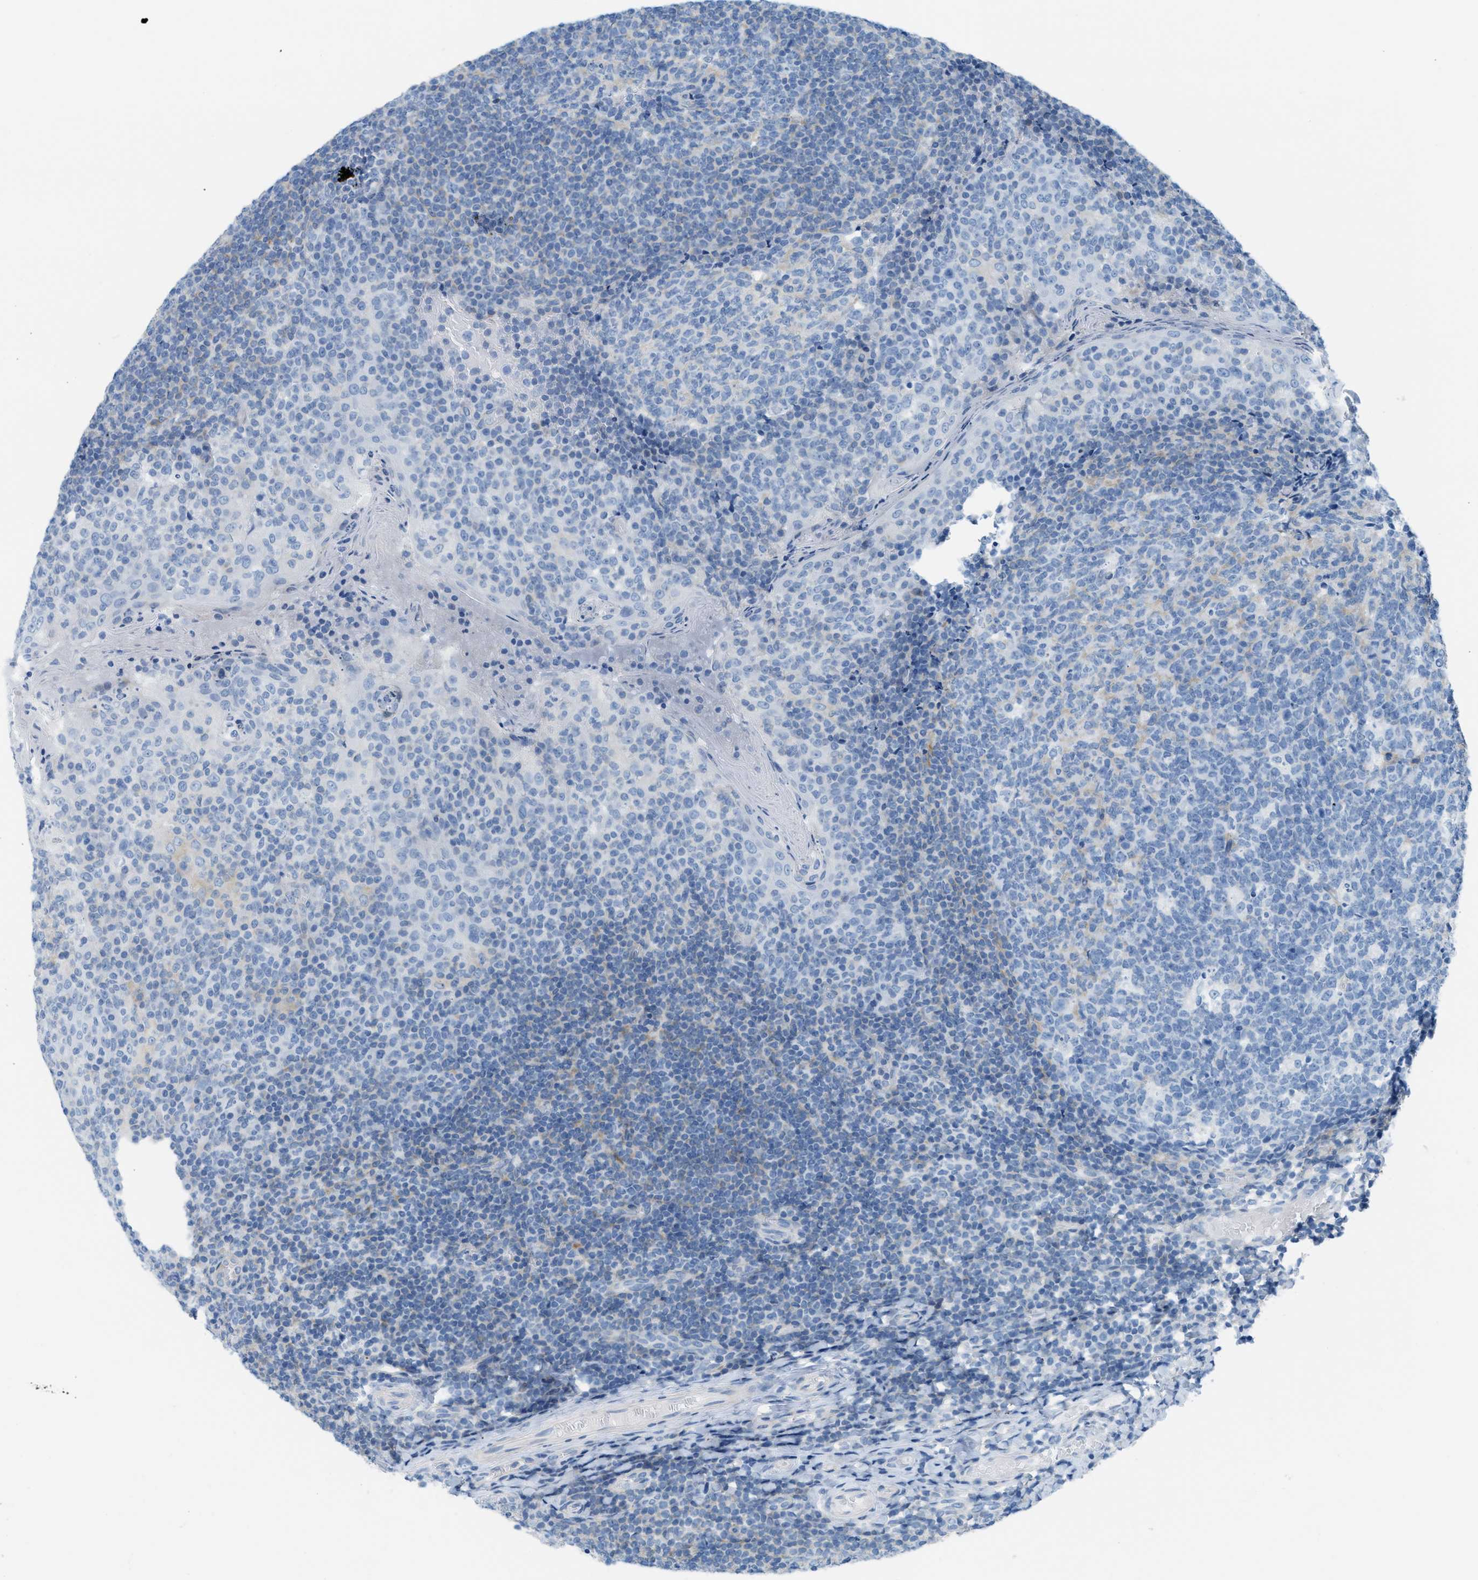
{"staining": {"intensity": "negative", "quantity": "none", "location": "none"}, "tissue": "tonsil", "cell_type": "Germinal center cells", "image_type": "normal", "snomed": [{"axis": "morphology", "description": "Normal tissue, NOS"}, {"axis": "topography", "description": "Tonsil"}], "caption": "Protein analysis of unremarkable tonsil demonstrates no significant staining in germinal center cells.", "gene": "ASGR1", "patient": {"sex": "female", "age": 19}}